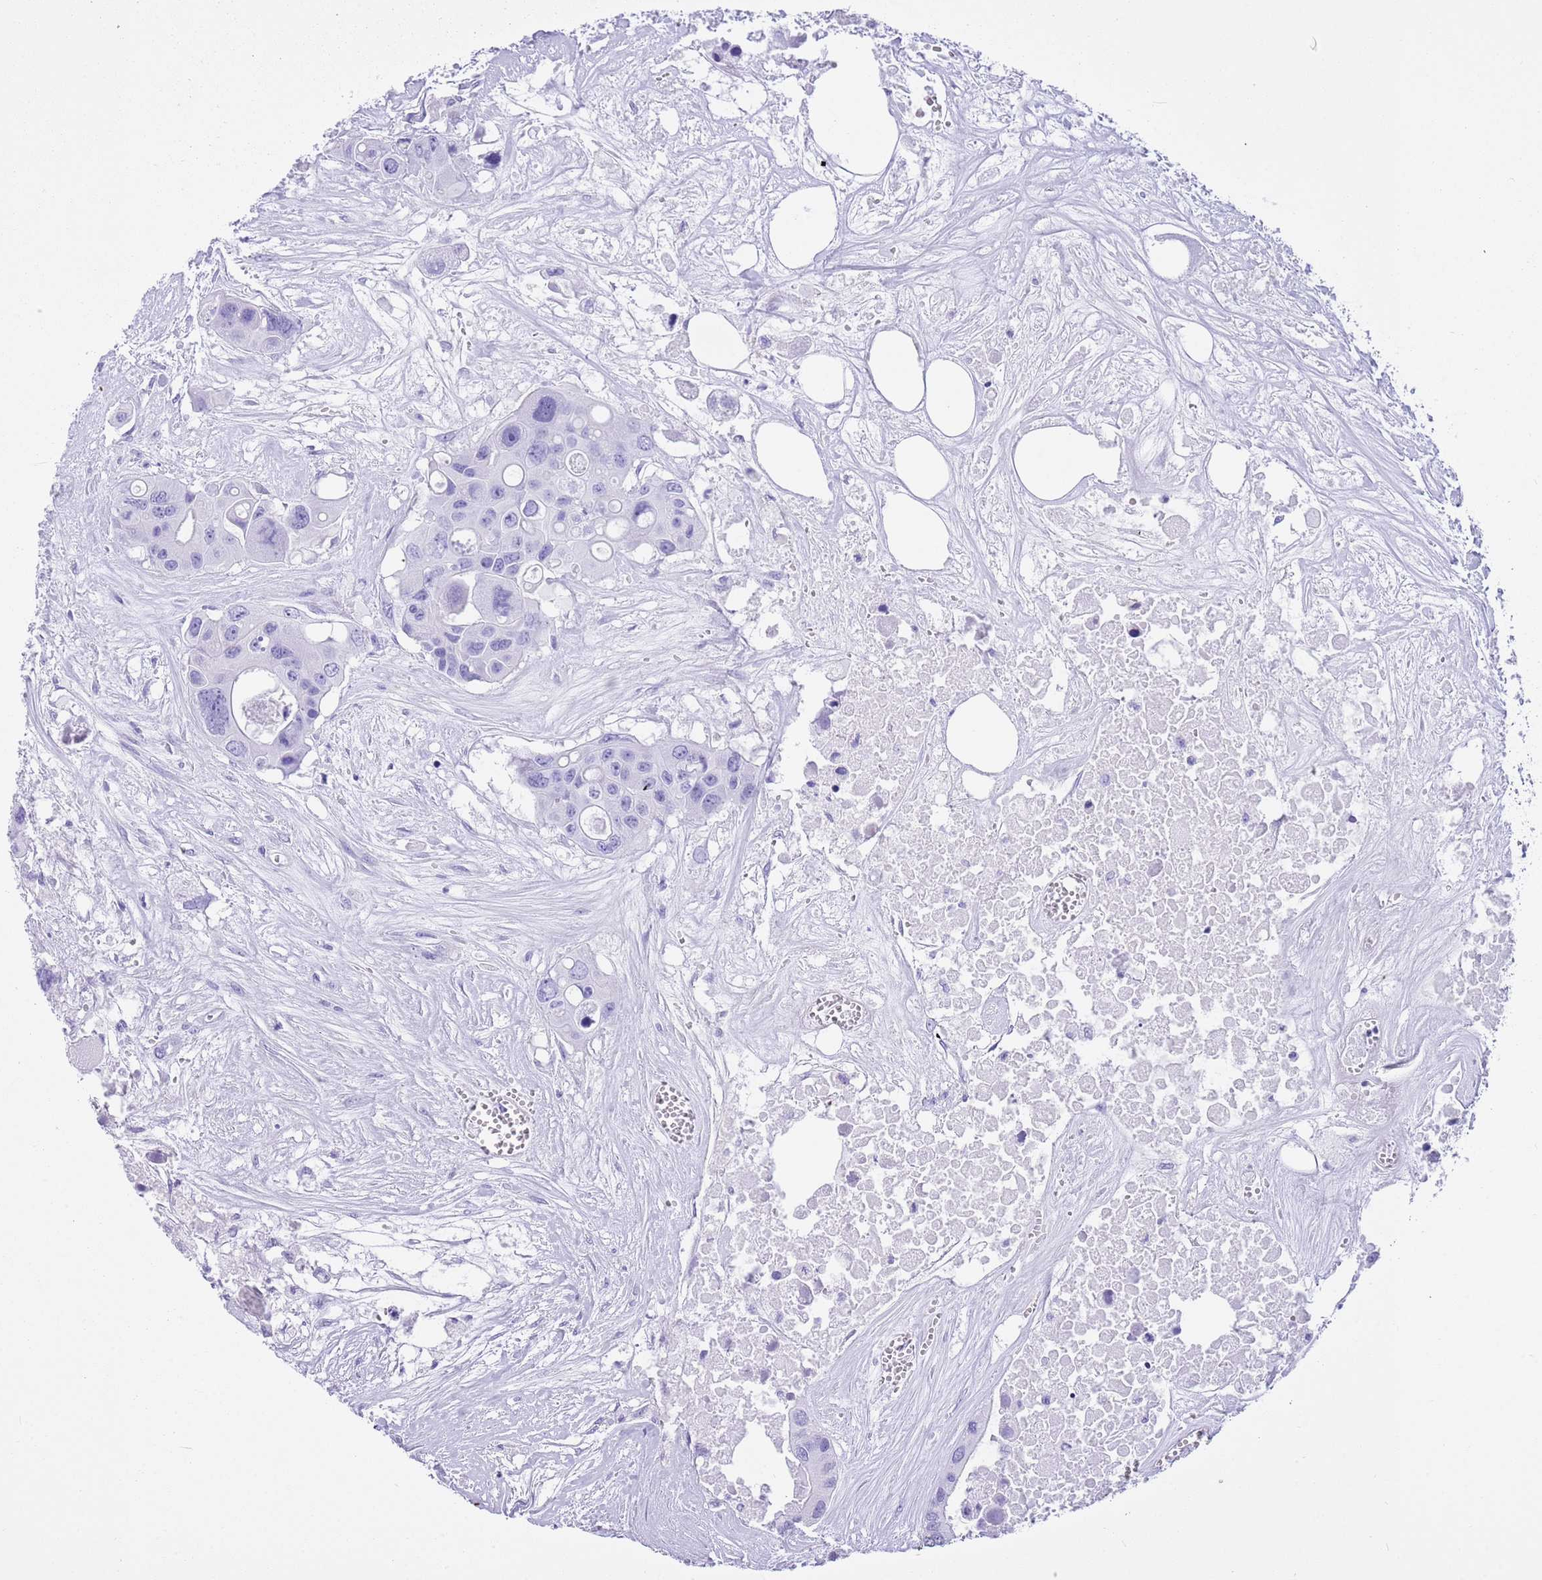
{"staining": {"intensity": "negative", "quantity": "none", "location": "none"}, "tissue": "colorectal cancer", "cell_type": "Tumor cells", "image_type": "cancer", "snomed": [{"axis": "morphology", "description": "Adenocarcinoma, NOS"}, {"axis": "topography", "description": "Colon"}], "caption": "Immunohistochemical staining of human adenocarcinoma (colorectal) displays no significant expression in tumor cells.", "gene": "TMEM185B", "patient": {"sex": "male", "age": 77}}